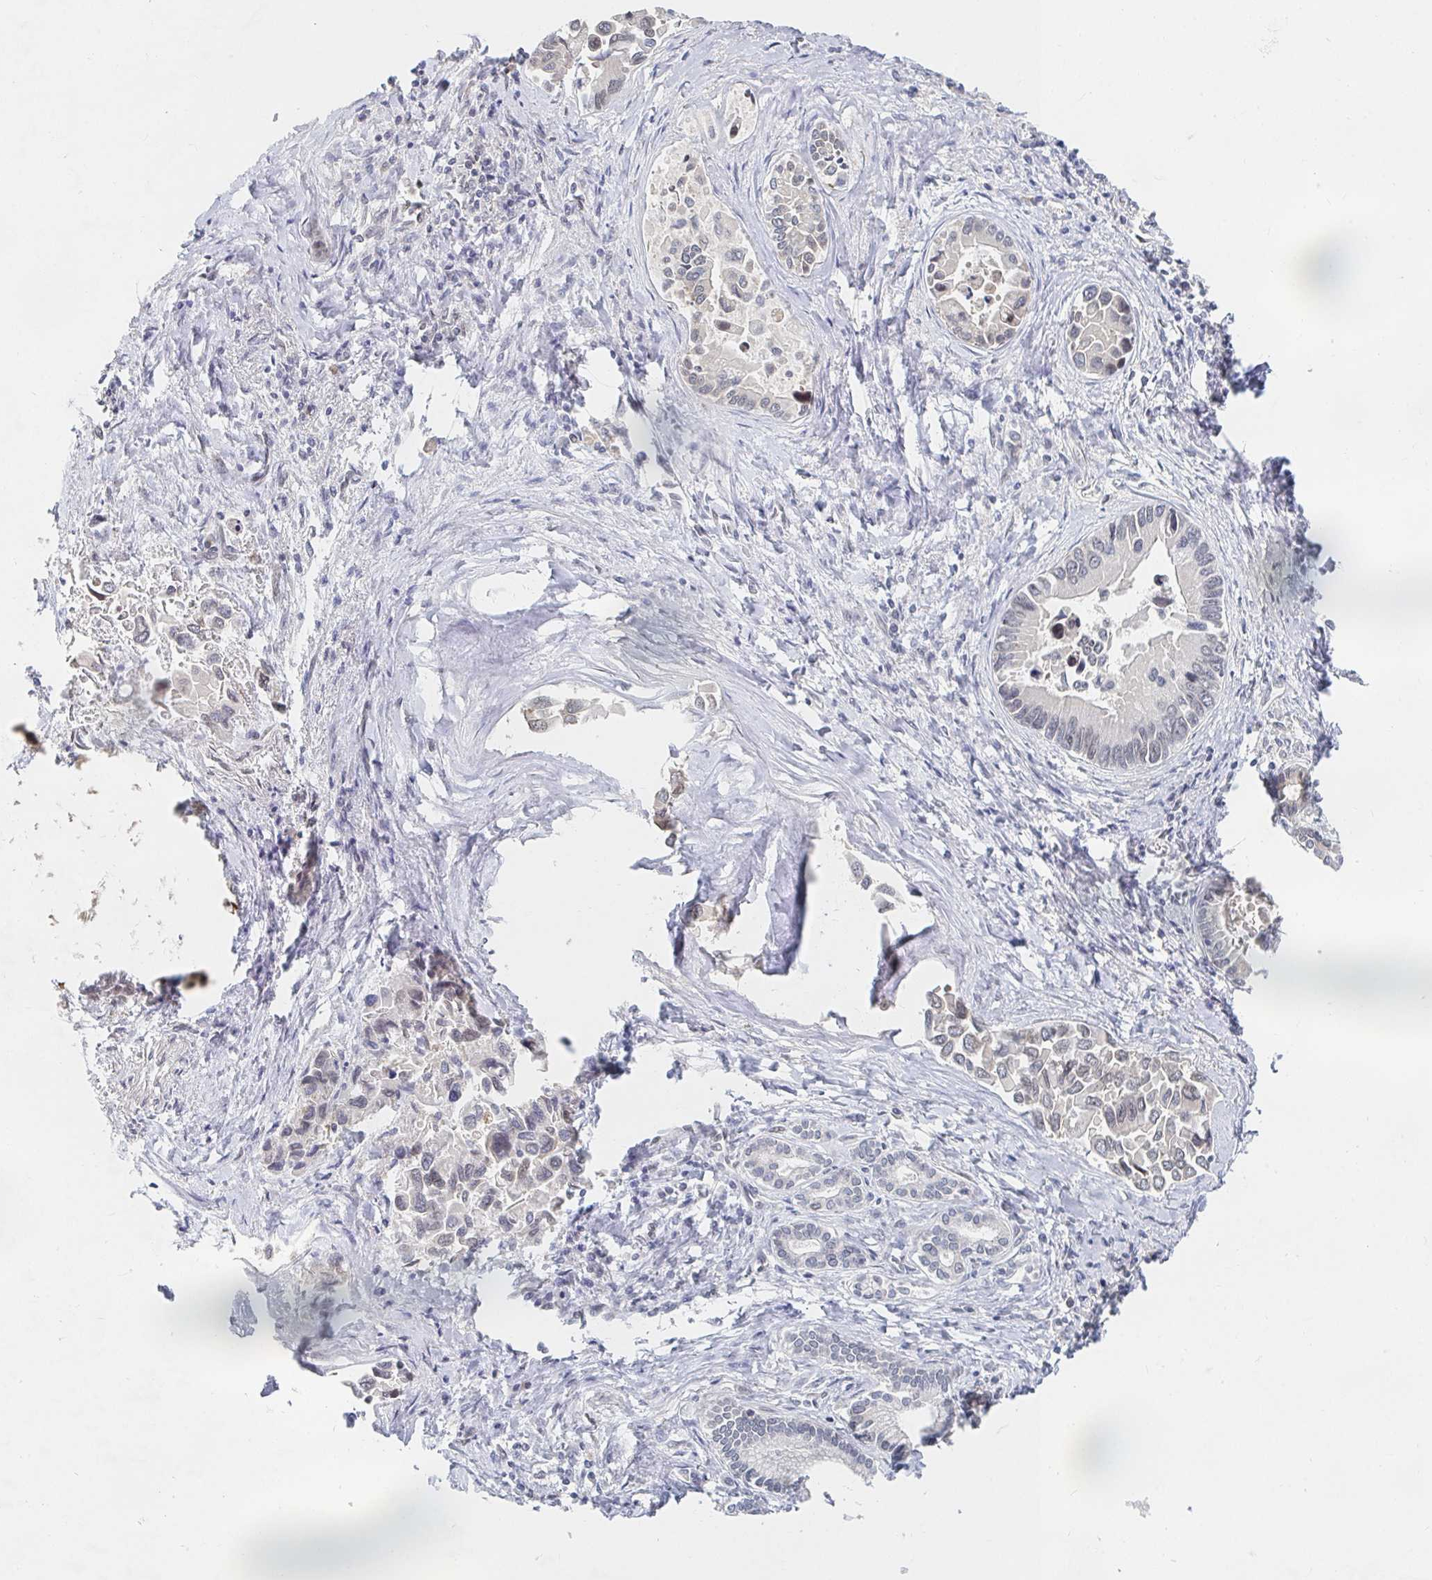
{"staining": {"intensity": "negative", "quantity": "none", "location": "none"}, "tissue": "liver cancer", "cell_type": "Tumor cells", "image_type": "cancer", "snomed": [{"axis": "morphology", "description": "Cholangiocarcinoma"}, {"axis": "topography", "description": "Liver"}], "caption": "An IHC photomicrograph of liver cholangiocarcinoma is shown. There is no staining in tumor cells of liver cholangiocarcinoma.", "gene": "CHD2", "patient": {"sex": "male", "age": 66}}